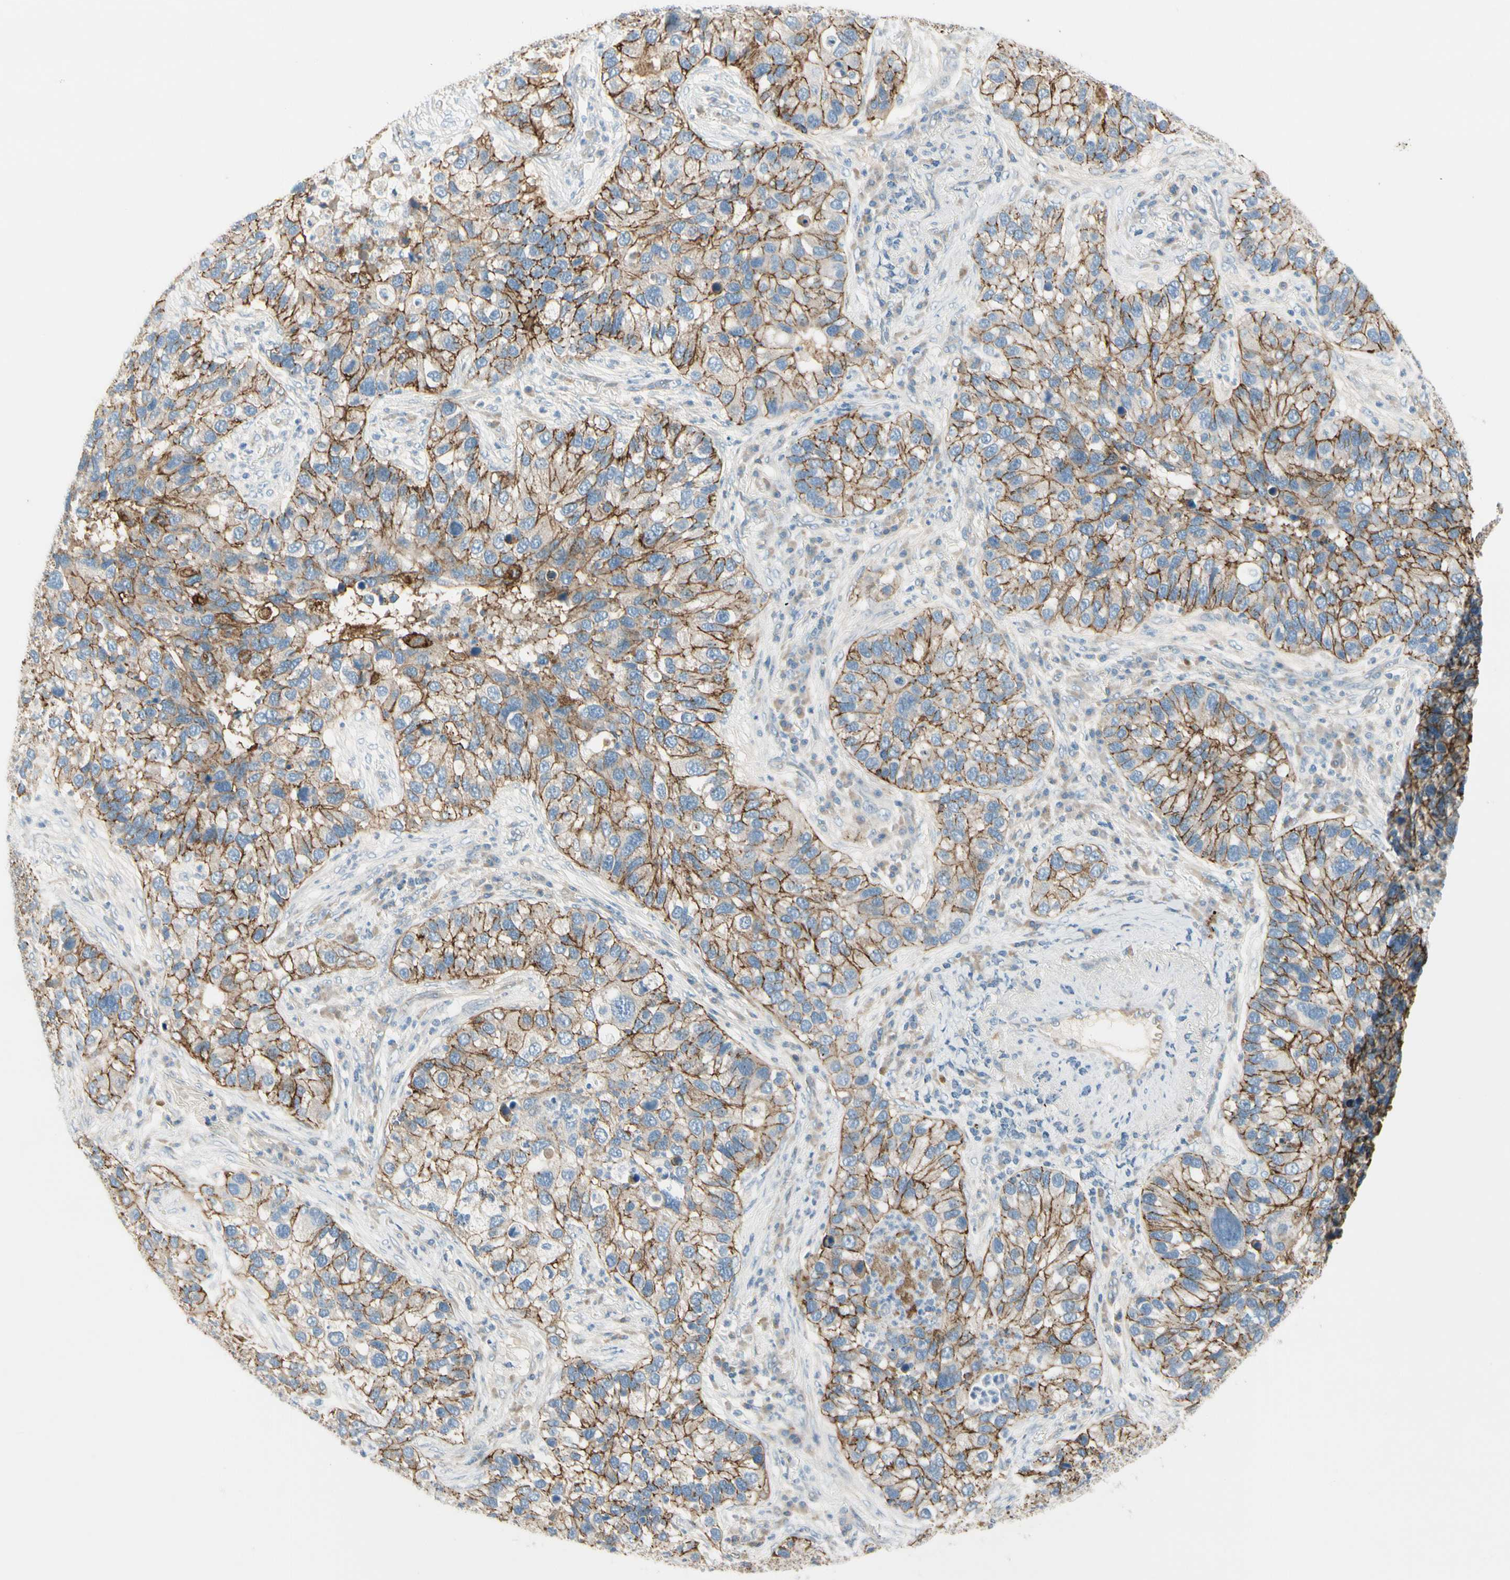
{"staining": {"intensity": "strong", "quantity": ">75%", "location": "cytoplasmic/membranous"}, "tissue": "lung cancer", "cell_type": "Tumor cells", "image_type": "cancer", "snomed": [{"axis": "morphology", "description": "Normal tissue, NOS"}, {"axis": "morphology", "description": "Adenocarcinoma, NOS"}, {"axis": "topography", "description": "Bronchus"}, {"axis": "topography", "description": "Lung"}], "caption": "Strong cytoplasmic/membranous positivity for a protein is identified in about >75% of tumor cells of lung adenocarcinoma using immunohistochemistry.", "gene": "ITGA3", "patient": {"sex": "male", "age": 54}}